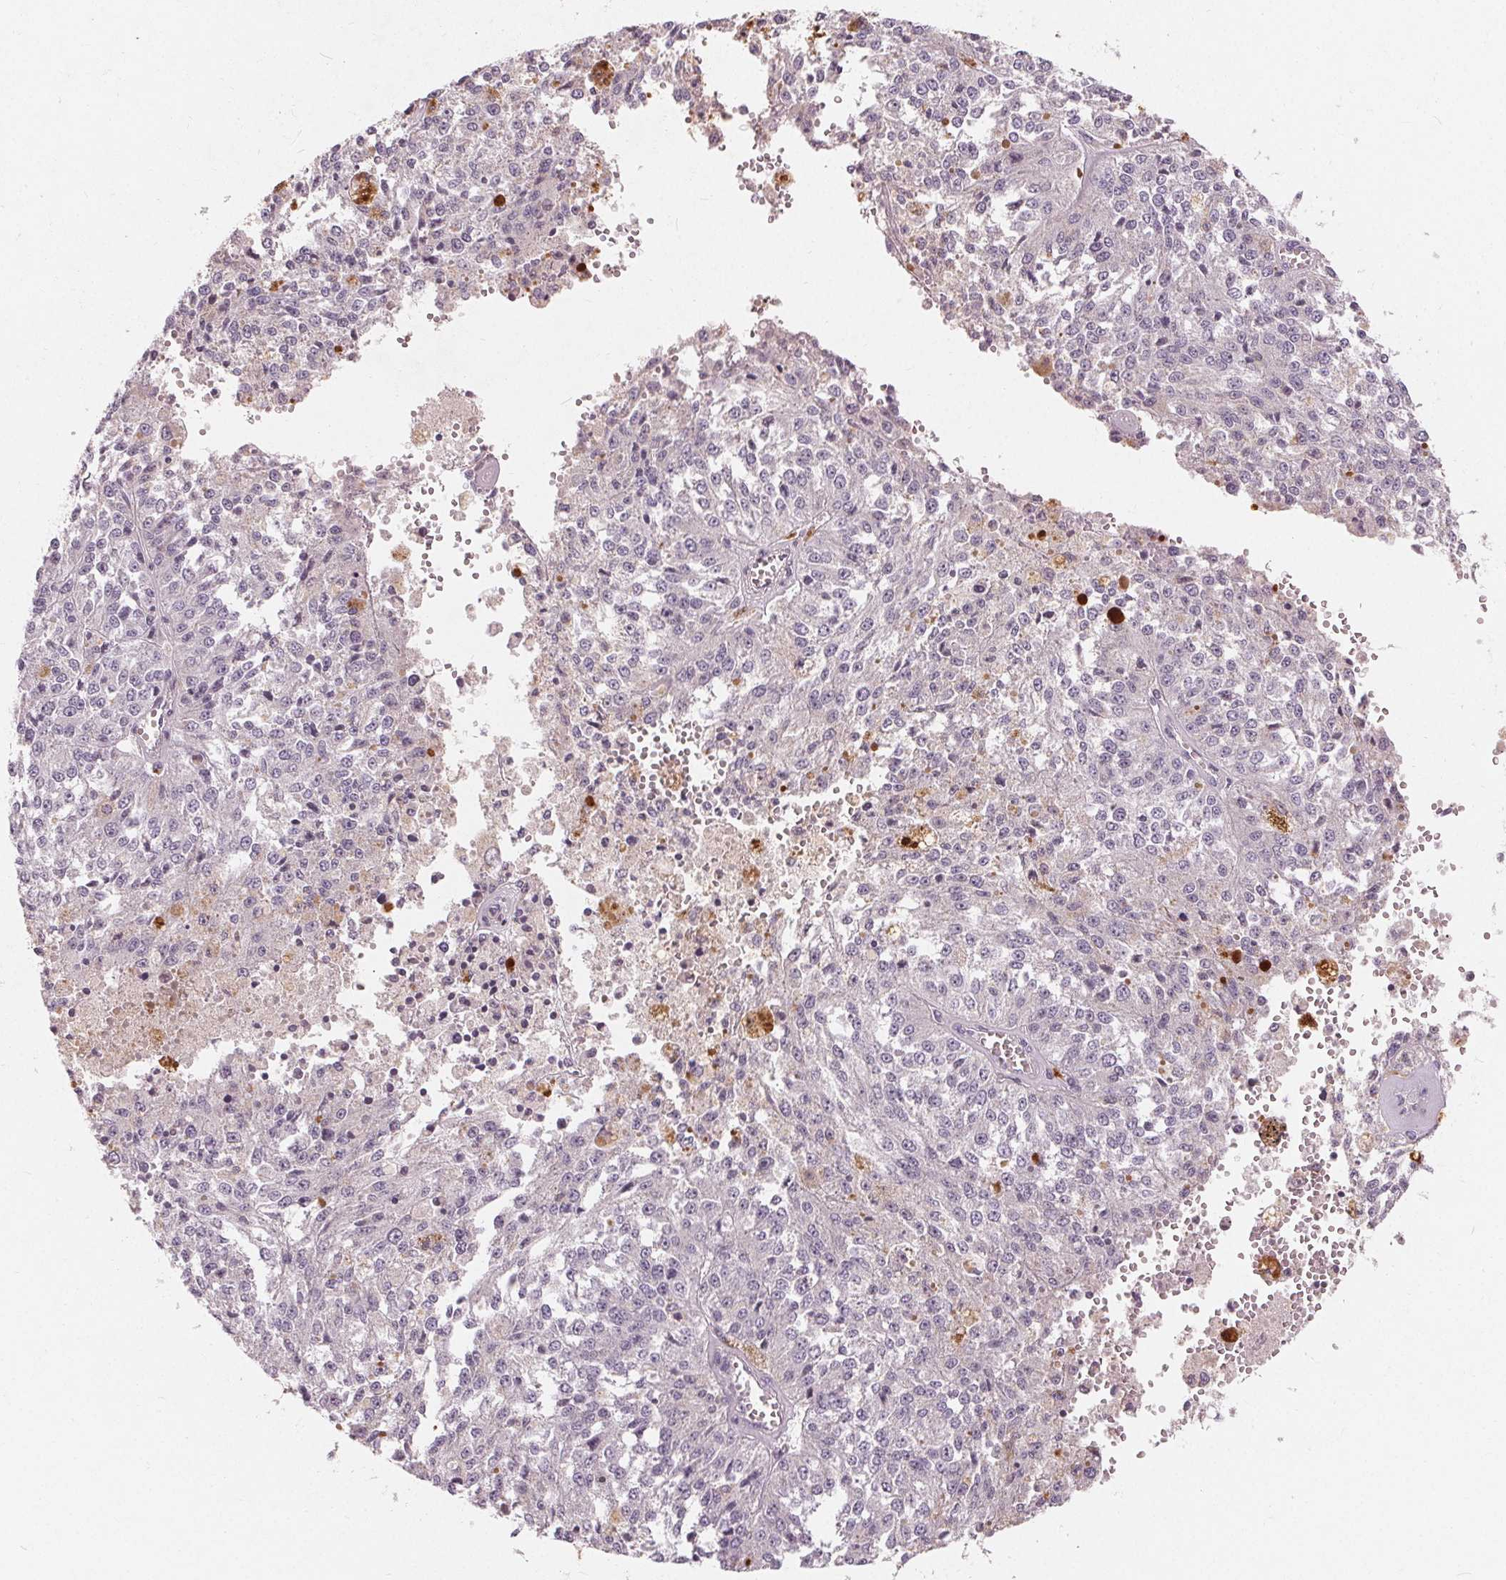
{"staining": {"intensity": "negative", "quantity": "none", "location": "none"}, "tissue": "melanoma", "cell_type": "Tumor cells", "image_type": "cancer", "snomed": [{"axis": "morphology", "description": "Malignant melanoma, Metastatic site"}, {"axis": "topography", "description": "Lymph node"}], "caption": "Human melanoma stained for a protein using immunohistochemistry (IHC) displays no expression in tumor cells.", "gene": "TRIM60", "patient": {"sex": "female", "age": 64}}